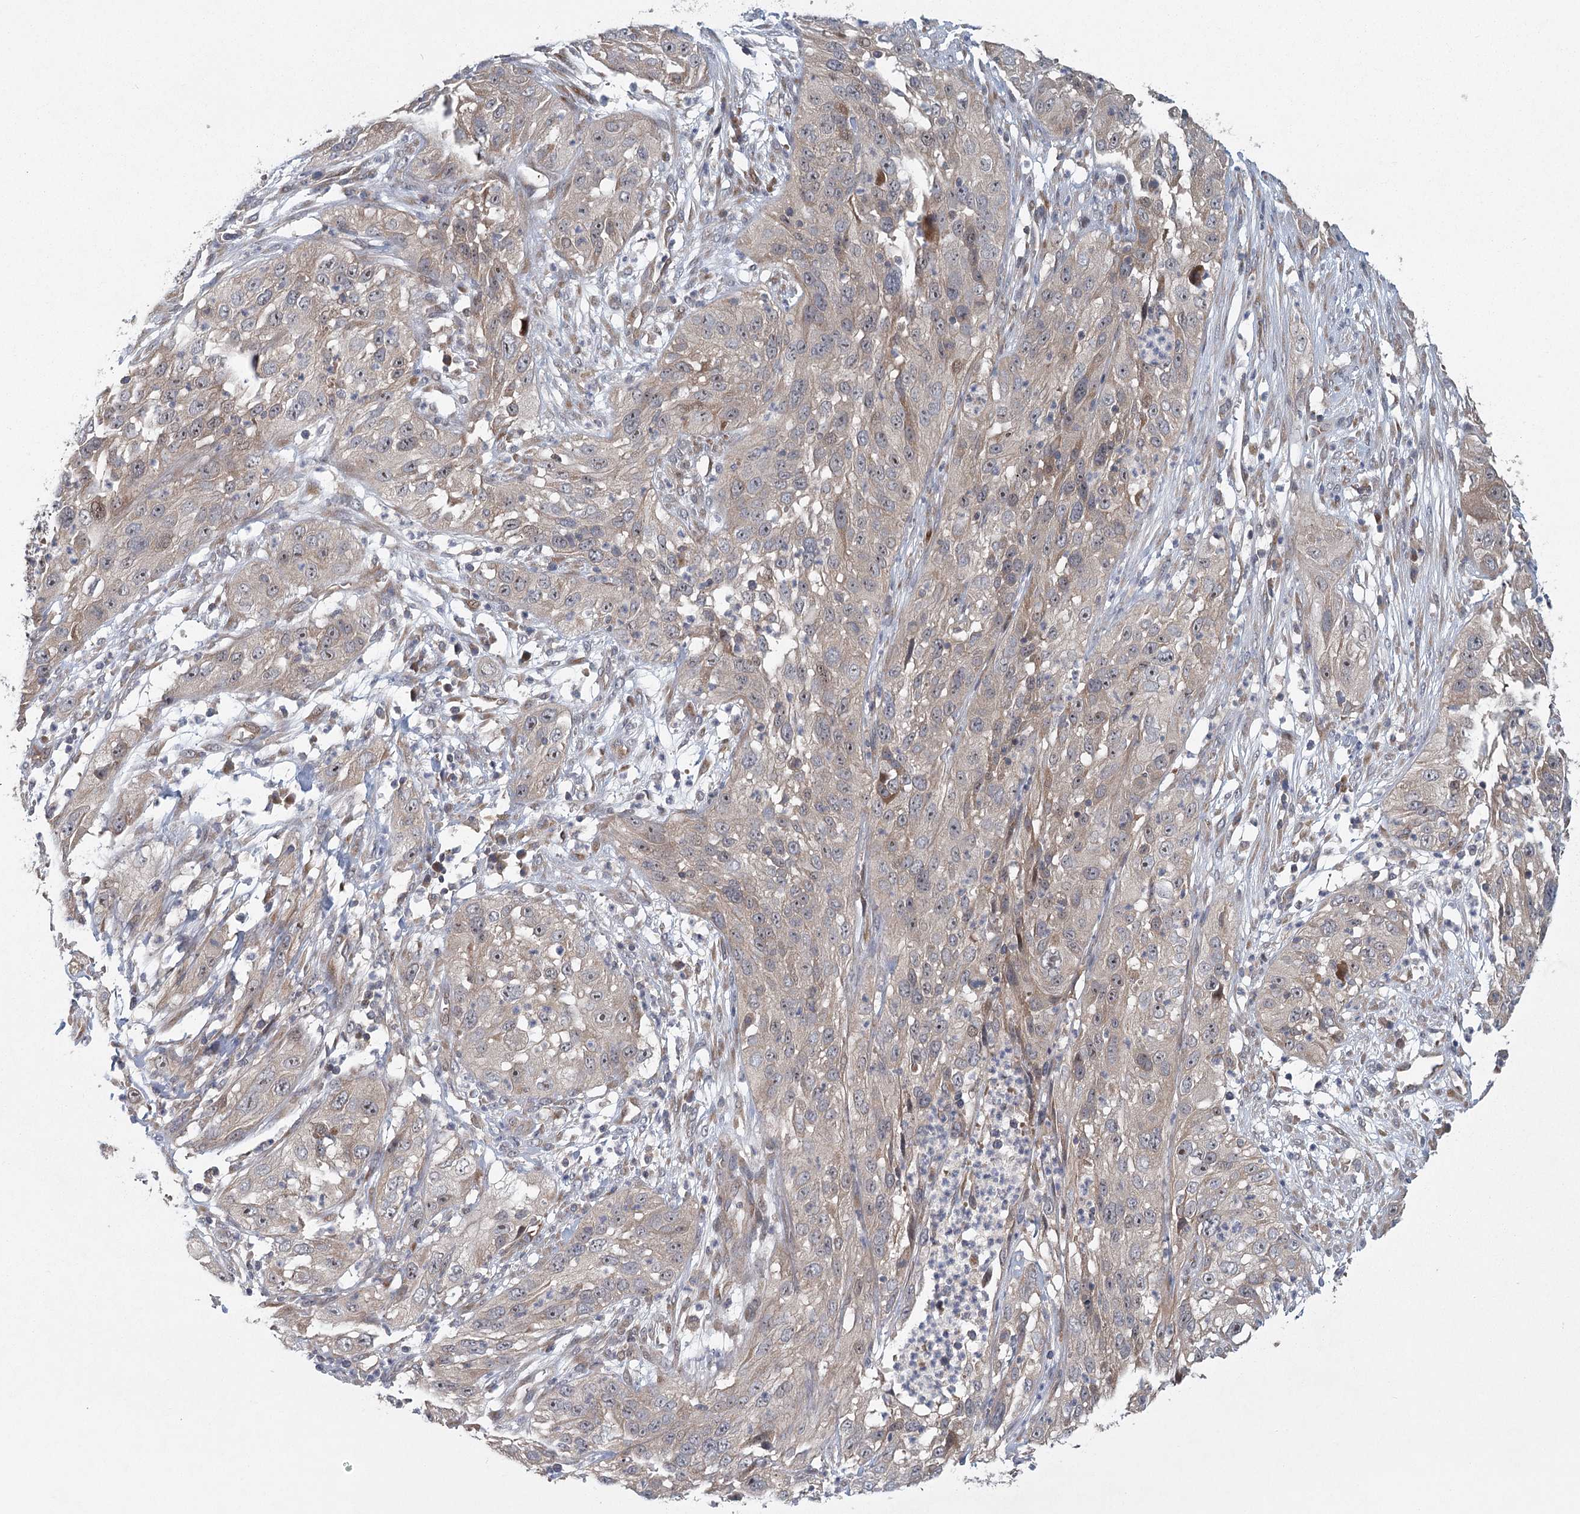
{"staining": {"intensity": "weak", "quantity": "<25%", "location": "cytoplasmic/membranous,nuclear"}, "tissue": "cervical cancer", "cell_type": "Tumor cells", "image_type": "cancer", "snomed": [{"axis": "morphology", "description": "Squamous cell carcinoma, NOS"}, {"axis": "topography", "description": "Cervix"}], "caption": "This is an immunohistochemistry (IHC) histopathology image of human cervical cancer (squamous cell carcinoma). There is no expression in tumor cells.", "gene": "LRRC14B", "patient": {"sex": "female", "age": 32}}